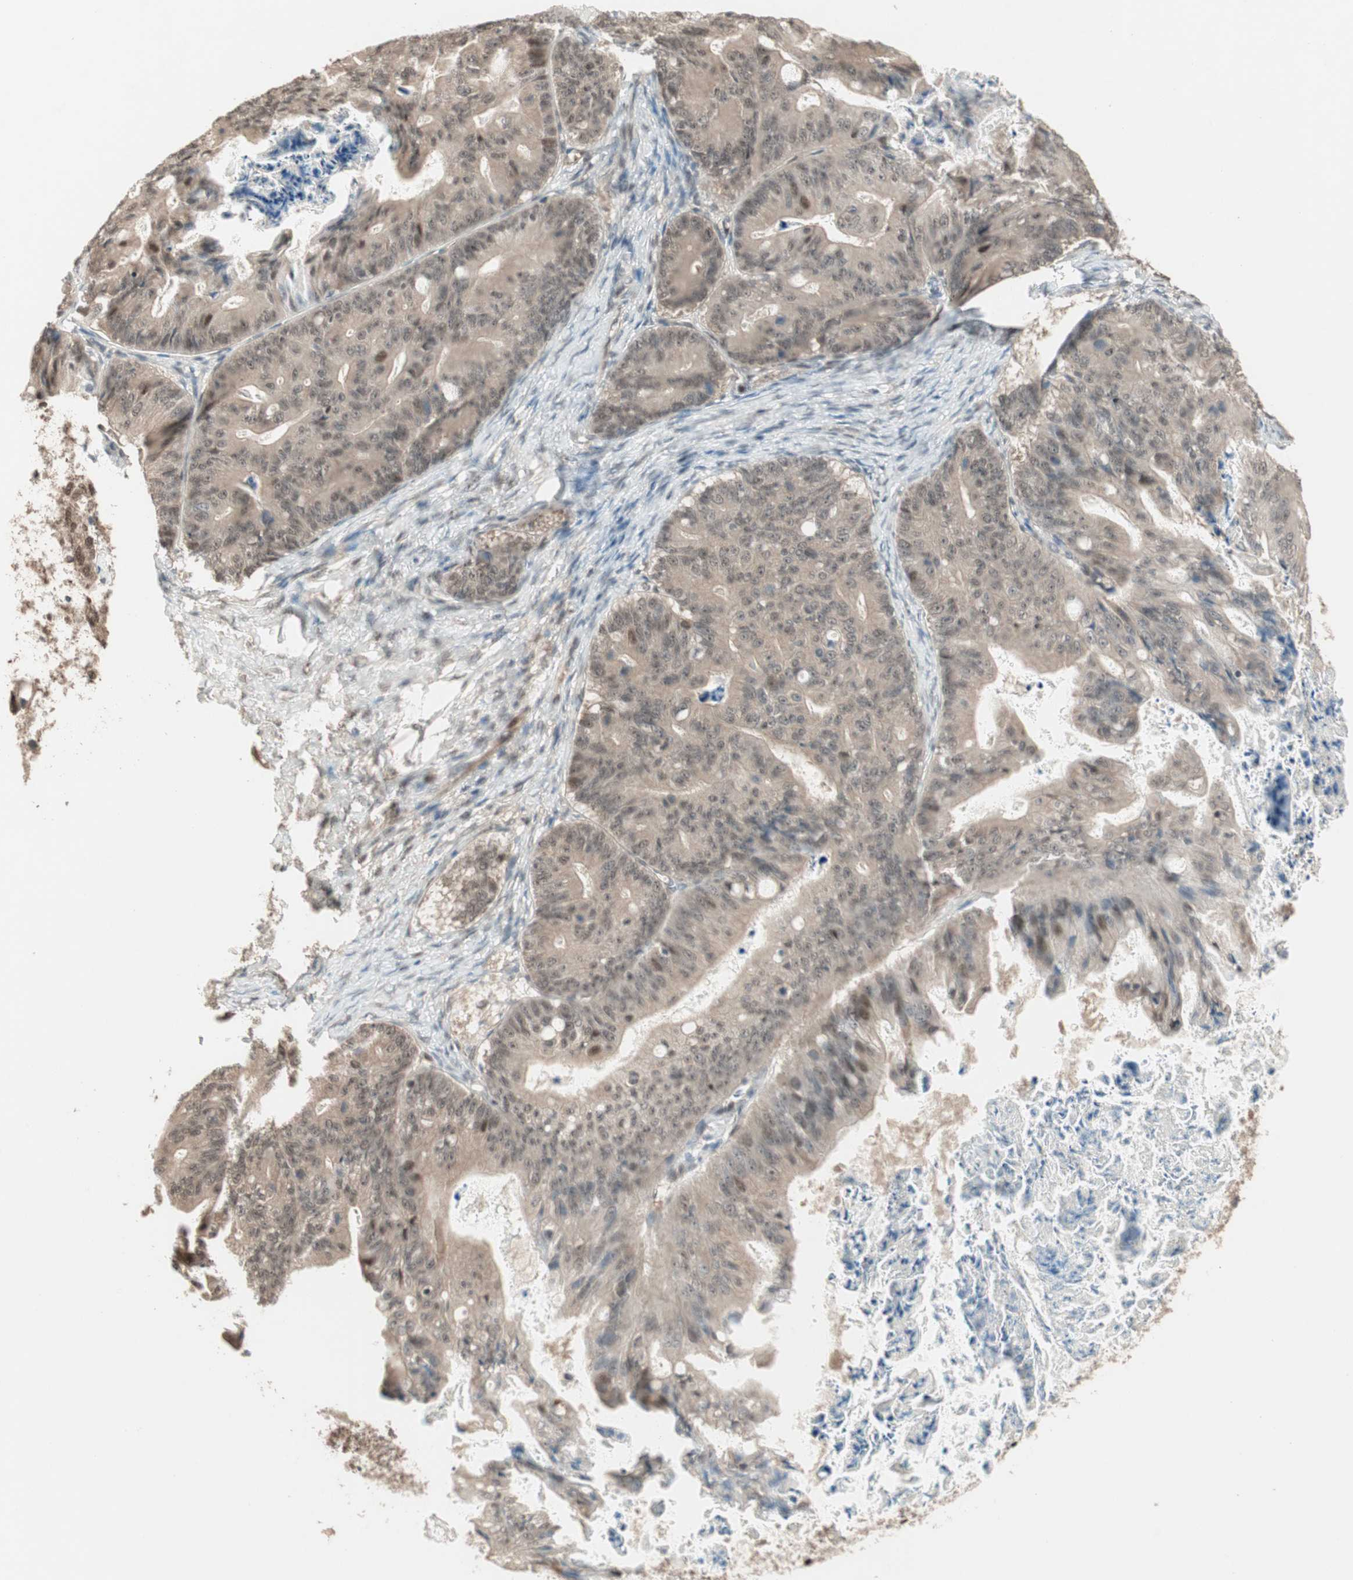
{"staining": {"intensity": "weak", "quantity": ">75%", "location": "cytoplasmic/membranous,nuclear"}, "tissue": "ovarian cancer", "cell_type": "Tumor cells", "image_type": "cancer", "snomed": [{"axis": "morphology", "description": "Cystadenocarcinoma, mucinous, NOS"}, {"axis": "topography", "description": "Ovary"}], "caption": "Protein staining of ovarian cancer (mucinous cystadenocarcinoma) tissue exhibits weak cytoplasmic/membranous and nuclear positivity in approximately >75% of tumor cells.", "gene": "ZNF701", "patient": {"sex": "female", "age": 37}}